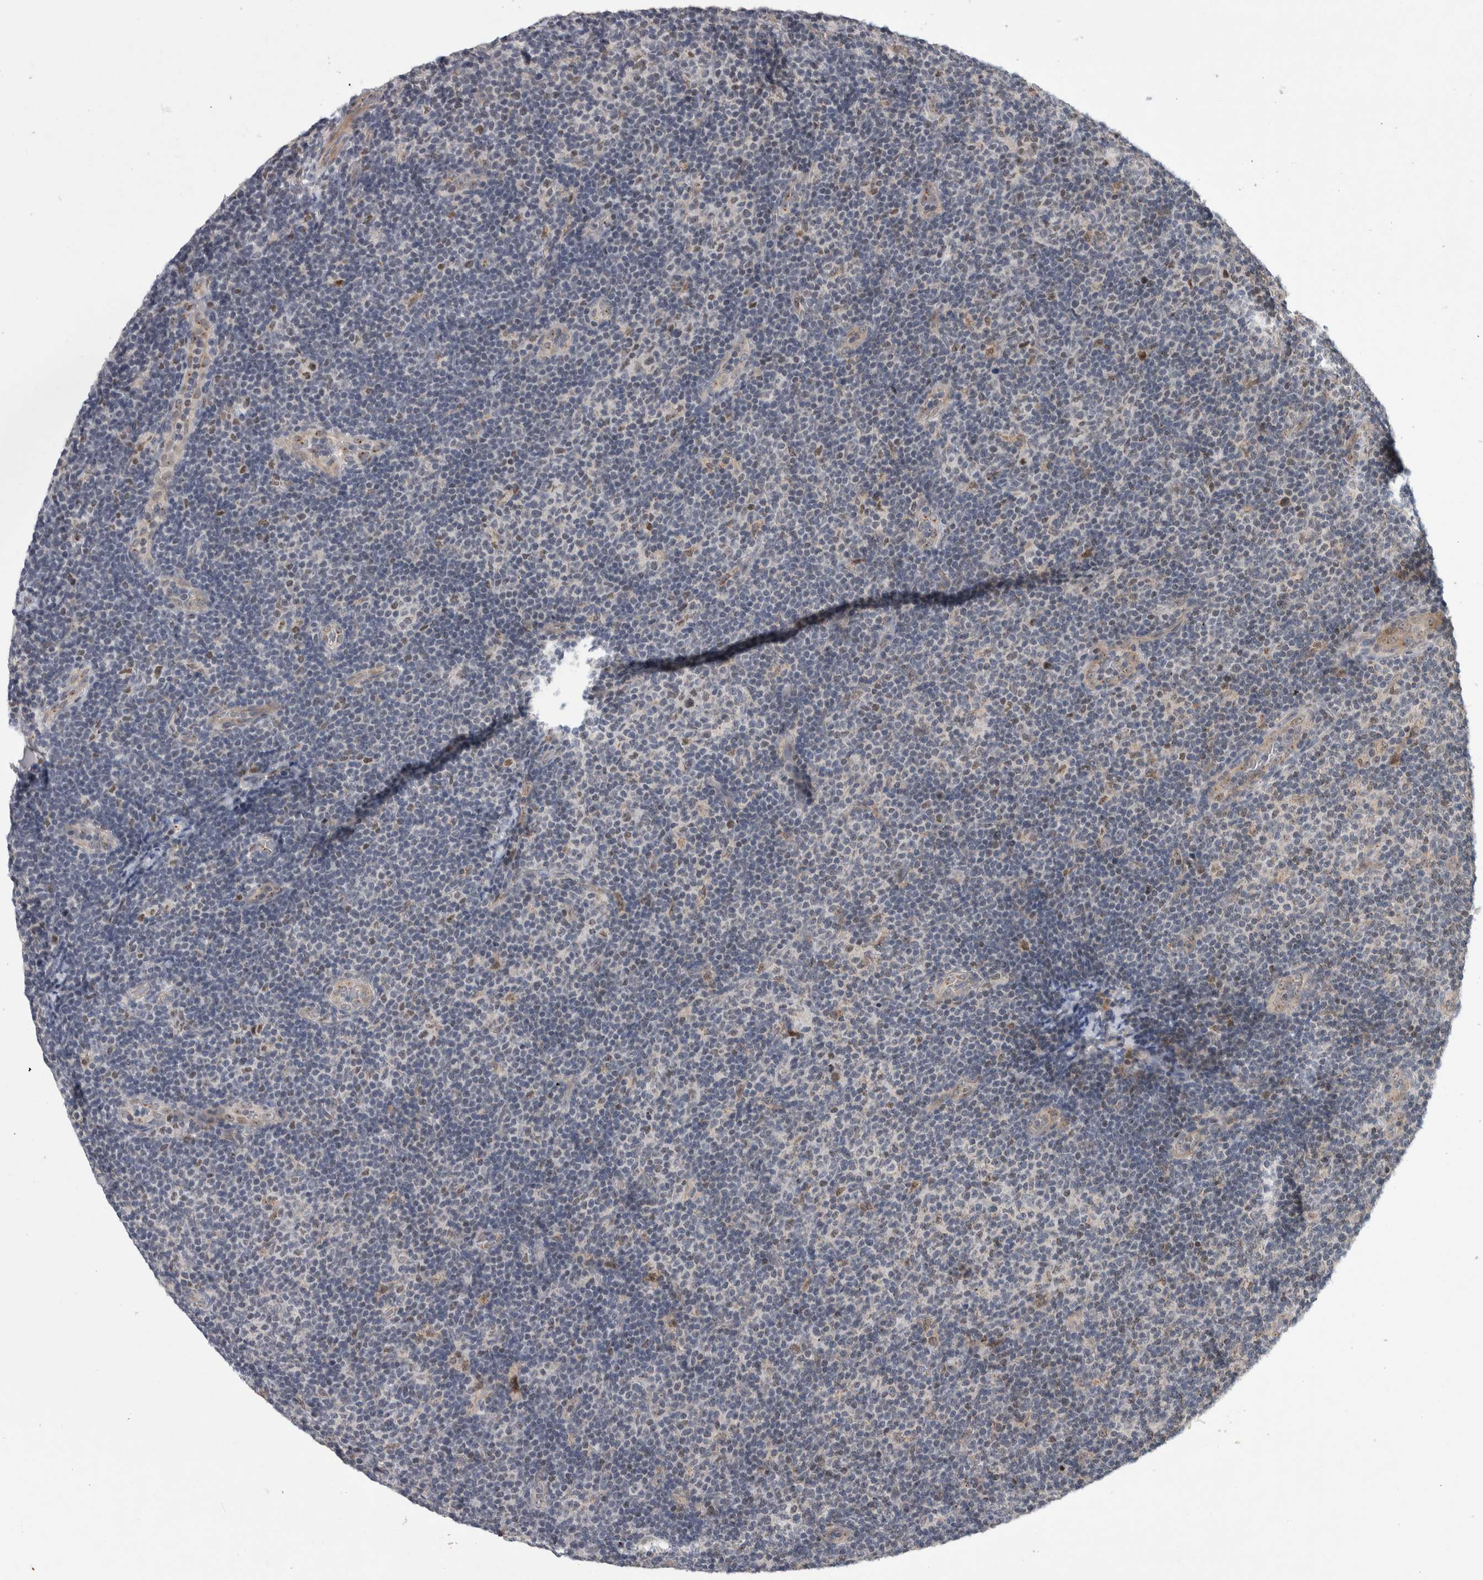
{"staining": {"intensity": "weak", "quantity": "<25%", "location": "nuclear"}, "tissue": "lymphoma", "cell_type": "Tumor cells", "image_type": "cancer", "snomed": [{"axis": "morphology", "description": "Malignant lymphoma, non-Hodgkin's type, Low grade"}, {"axis": "topography", "description": "Lymph node"}], "caption": "Low-grade malignant lymphoma, non-Hodgkin's type stained for a protein using immunohistochemistry (IHC) demonstrates no staining tumor cells.", "gene": "MSL1", "patient": {"sex": "male", "age": 83}}